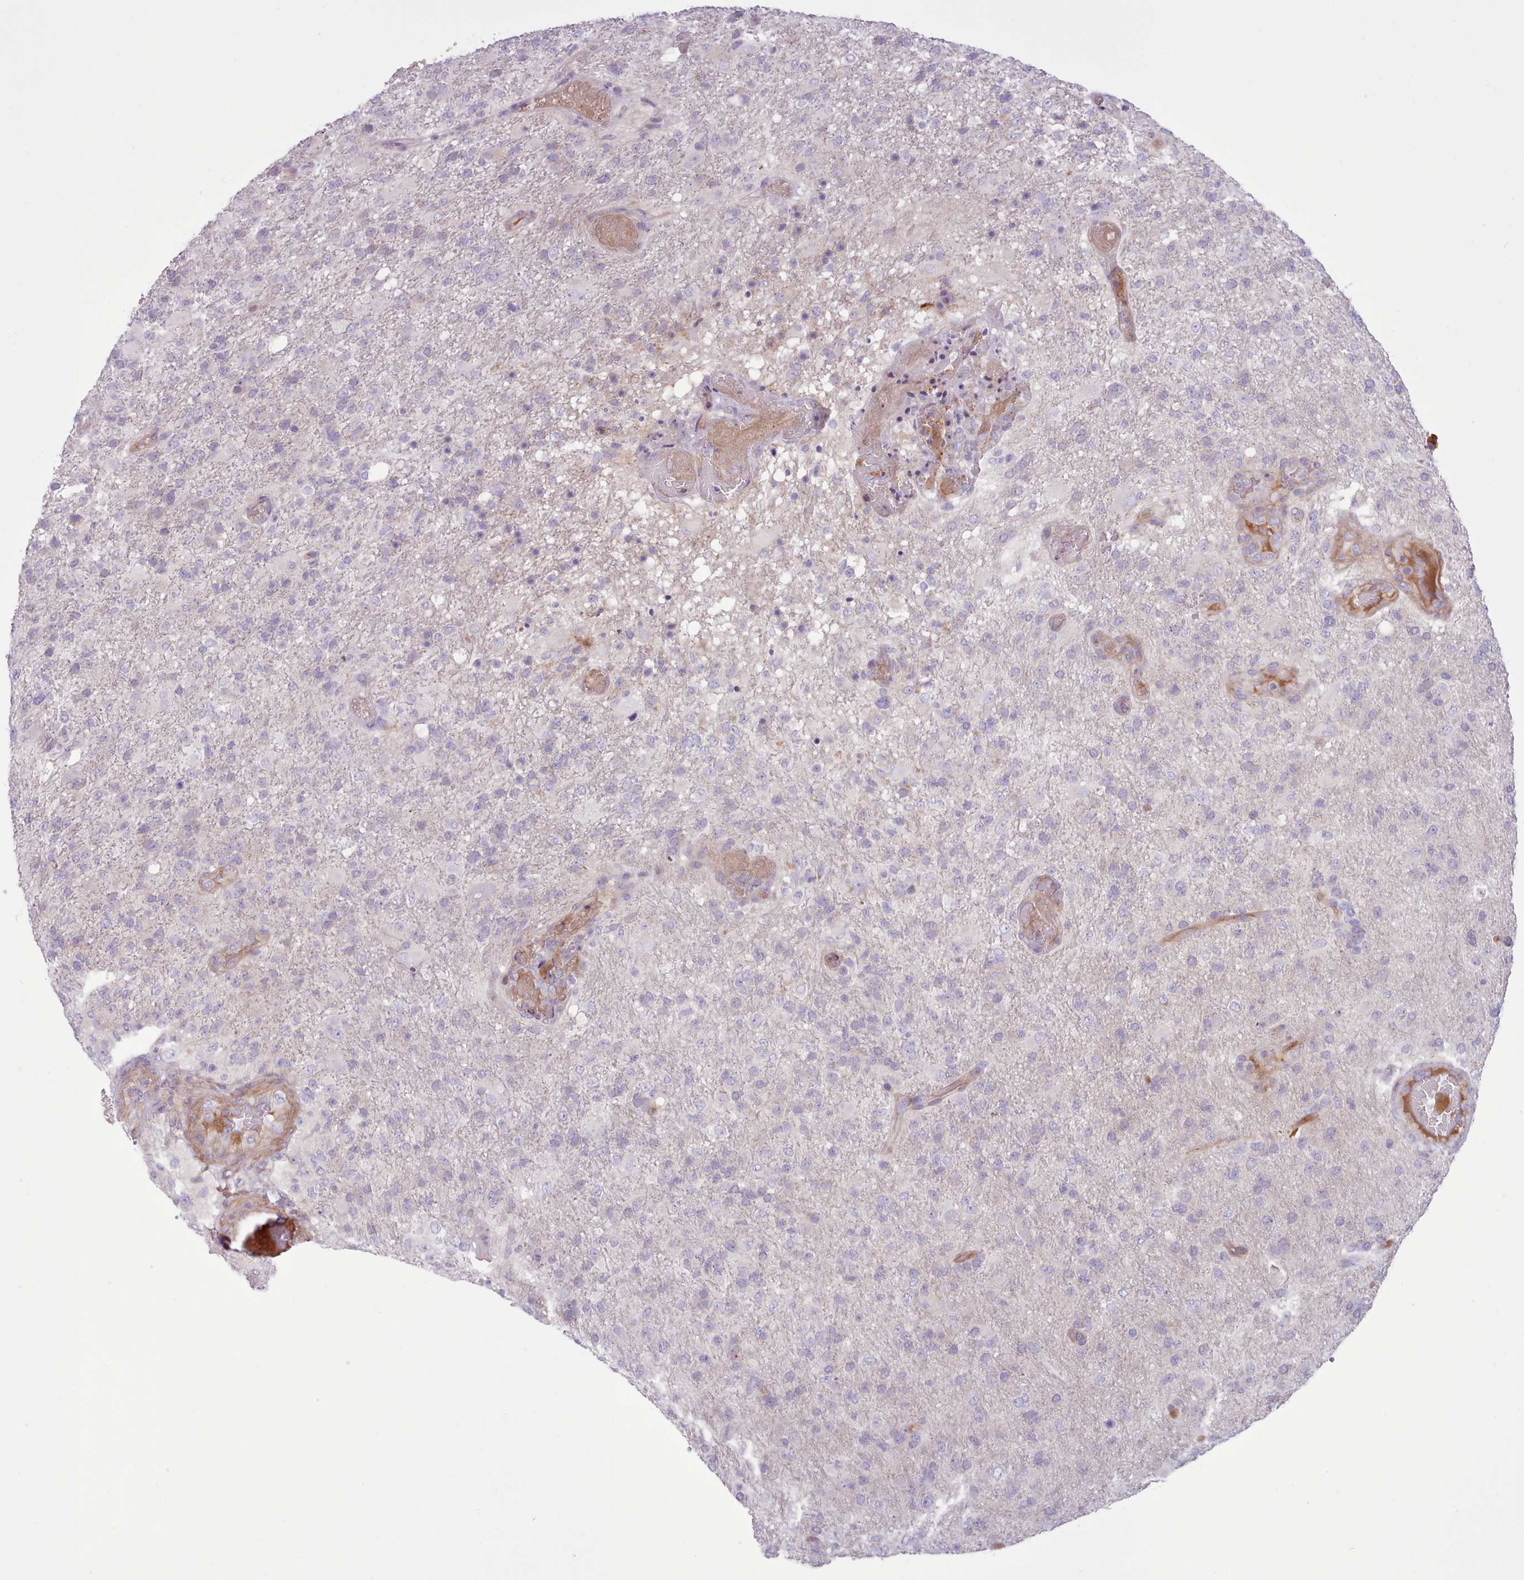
{"staining": {"intensity": "negative", "quantity": "none", "location": "none"}, "tissue": "glioma", "cell_type": "Tumor cells", "image_type": "cancer", "snomed": [{"axis": "morphology", "description": "Glioma, malignant, High grade"}, {"axis": "topography", "description": "Brain"}], "caption": "Protein analysis of glioma demonstrates no significant expression in tumor cells.", "gene": "TENT4B", "patient": {"sex": "female", "age": 74}}